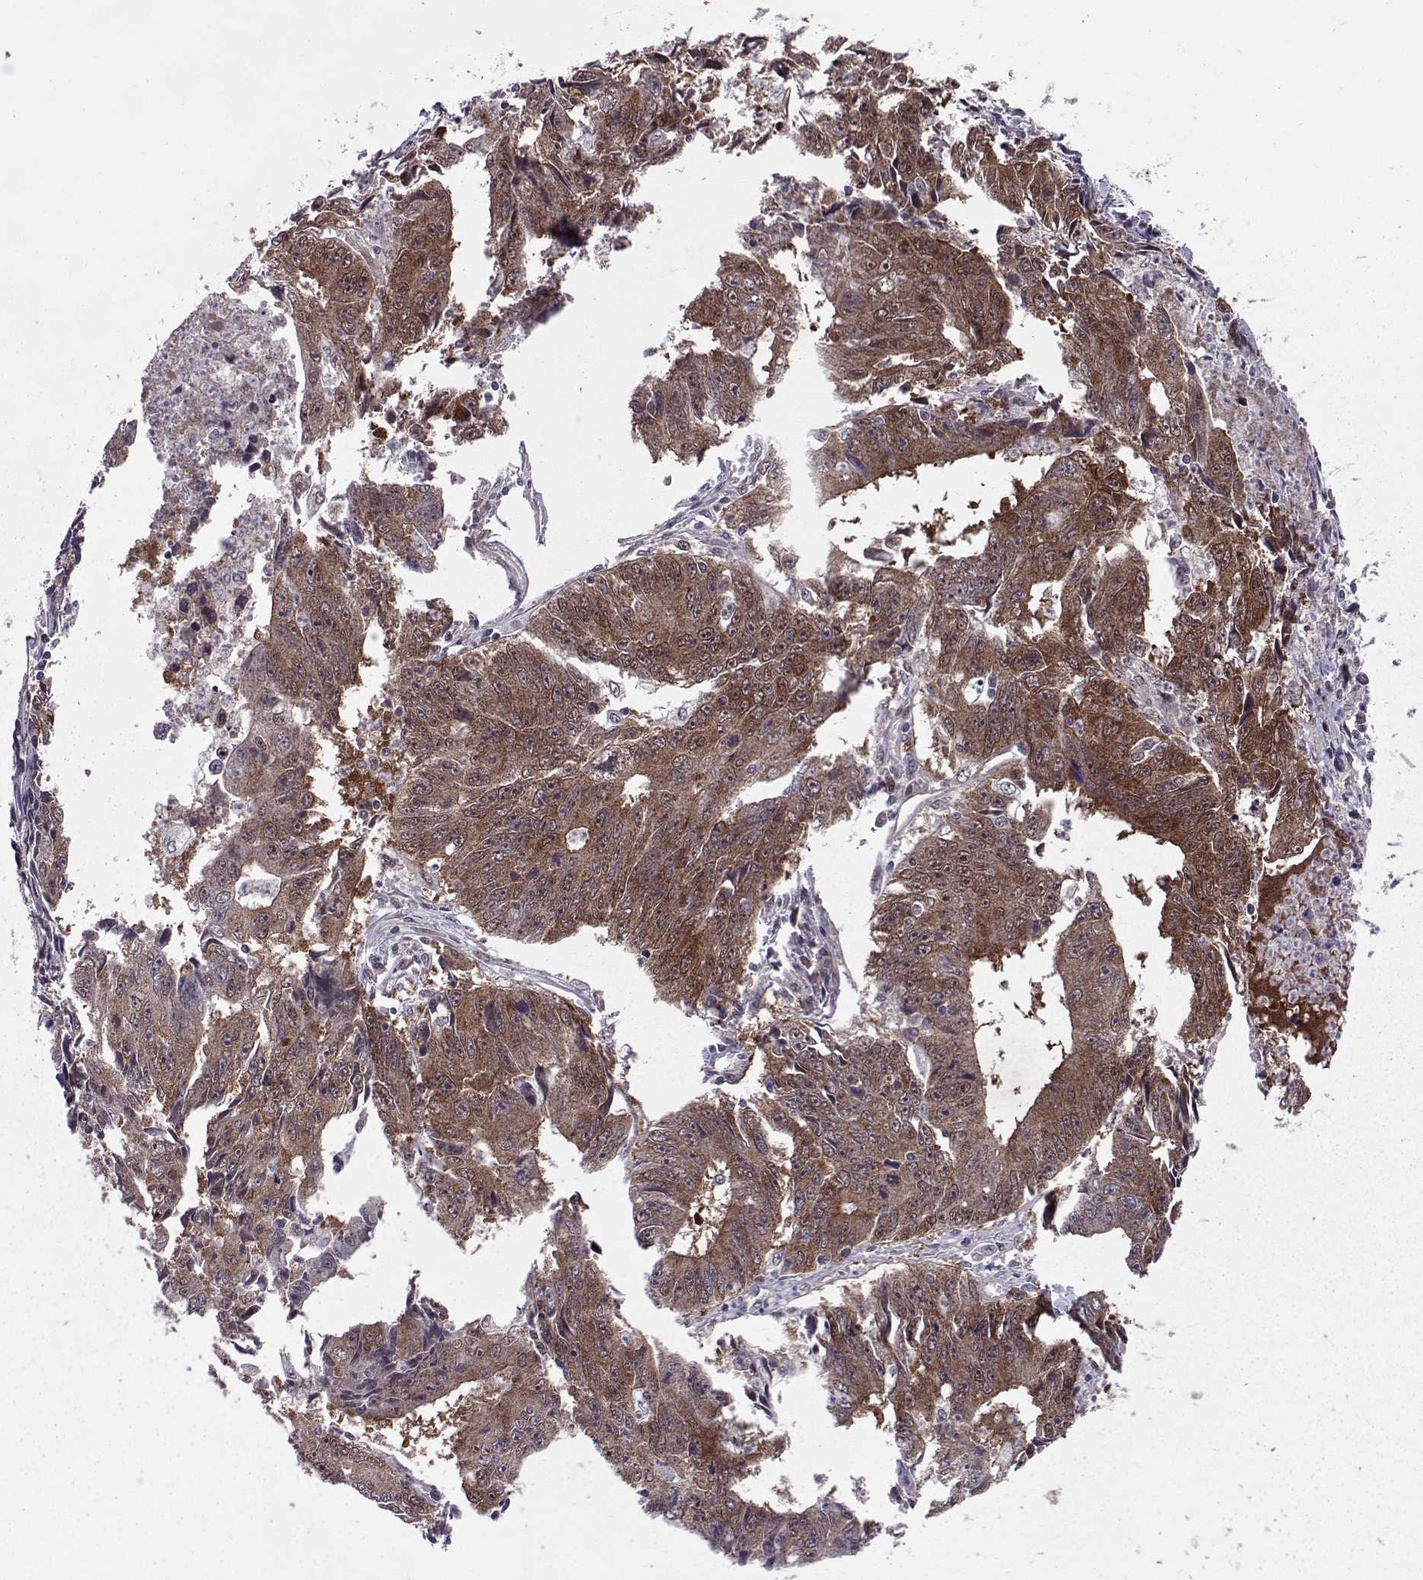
{"staining": {"intensity": "moderate", "quantity": ">75%", "location": "cytoplasmic/membranous"}, "tissue": "liver cancer", "cell_type": "Tumor cells", "image_type": "cancer", "snomed": [{"axis": "morphology", "description": "Cholangiocarcinoma"}, {"axis": "topography", "description": "Liver"}], "caption": "Liver cancer (cholangiocarcinoma) stained with a protein marker demonstrates moderate staining in tumor cells.", "gene": "CDK4", "patient": {"sex": "male", "age": 65}}